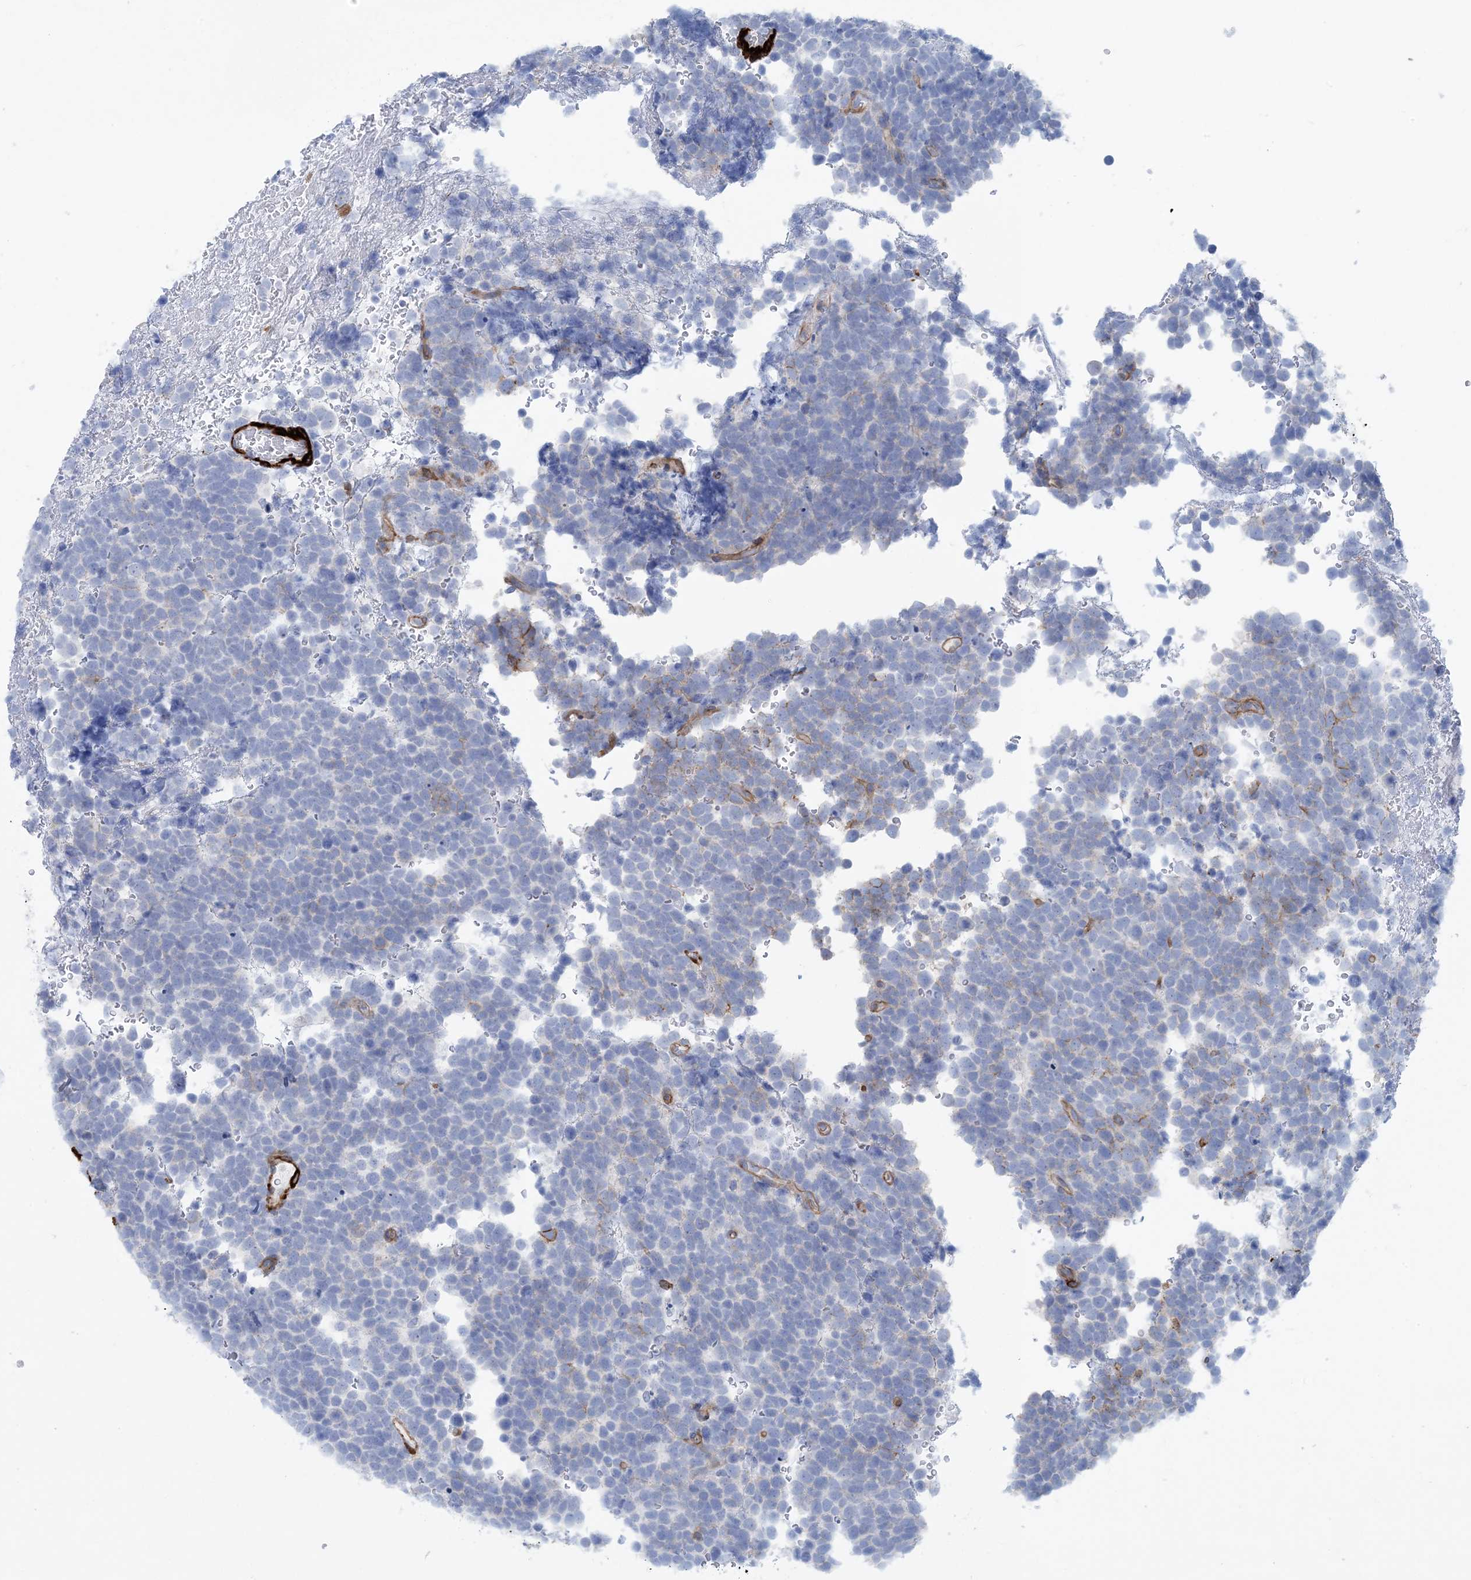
{"staining": {"intensity": "negative", "quantity": "none", "location": "none"}, "tissue": "urothelial cancer", "cell_type": "Tumor cells", "image_type": "cancer", "snomed": [{"axis": "morphology", "description": "Urothelial carcinoma, High grade"}, {"axis": "topography", "description": "Urinary bladder"}], "caption": "Immunohistochemistry histopathology image of urothelial carcinoma (high-grade) stained for a protein (brown), which demonstrates no staining in tumor cells.", "gene": "SHANK1", "patient": {"sex": "female", "age": 82}}